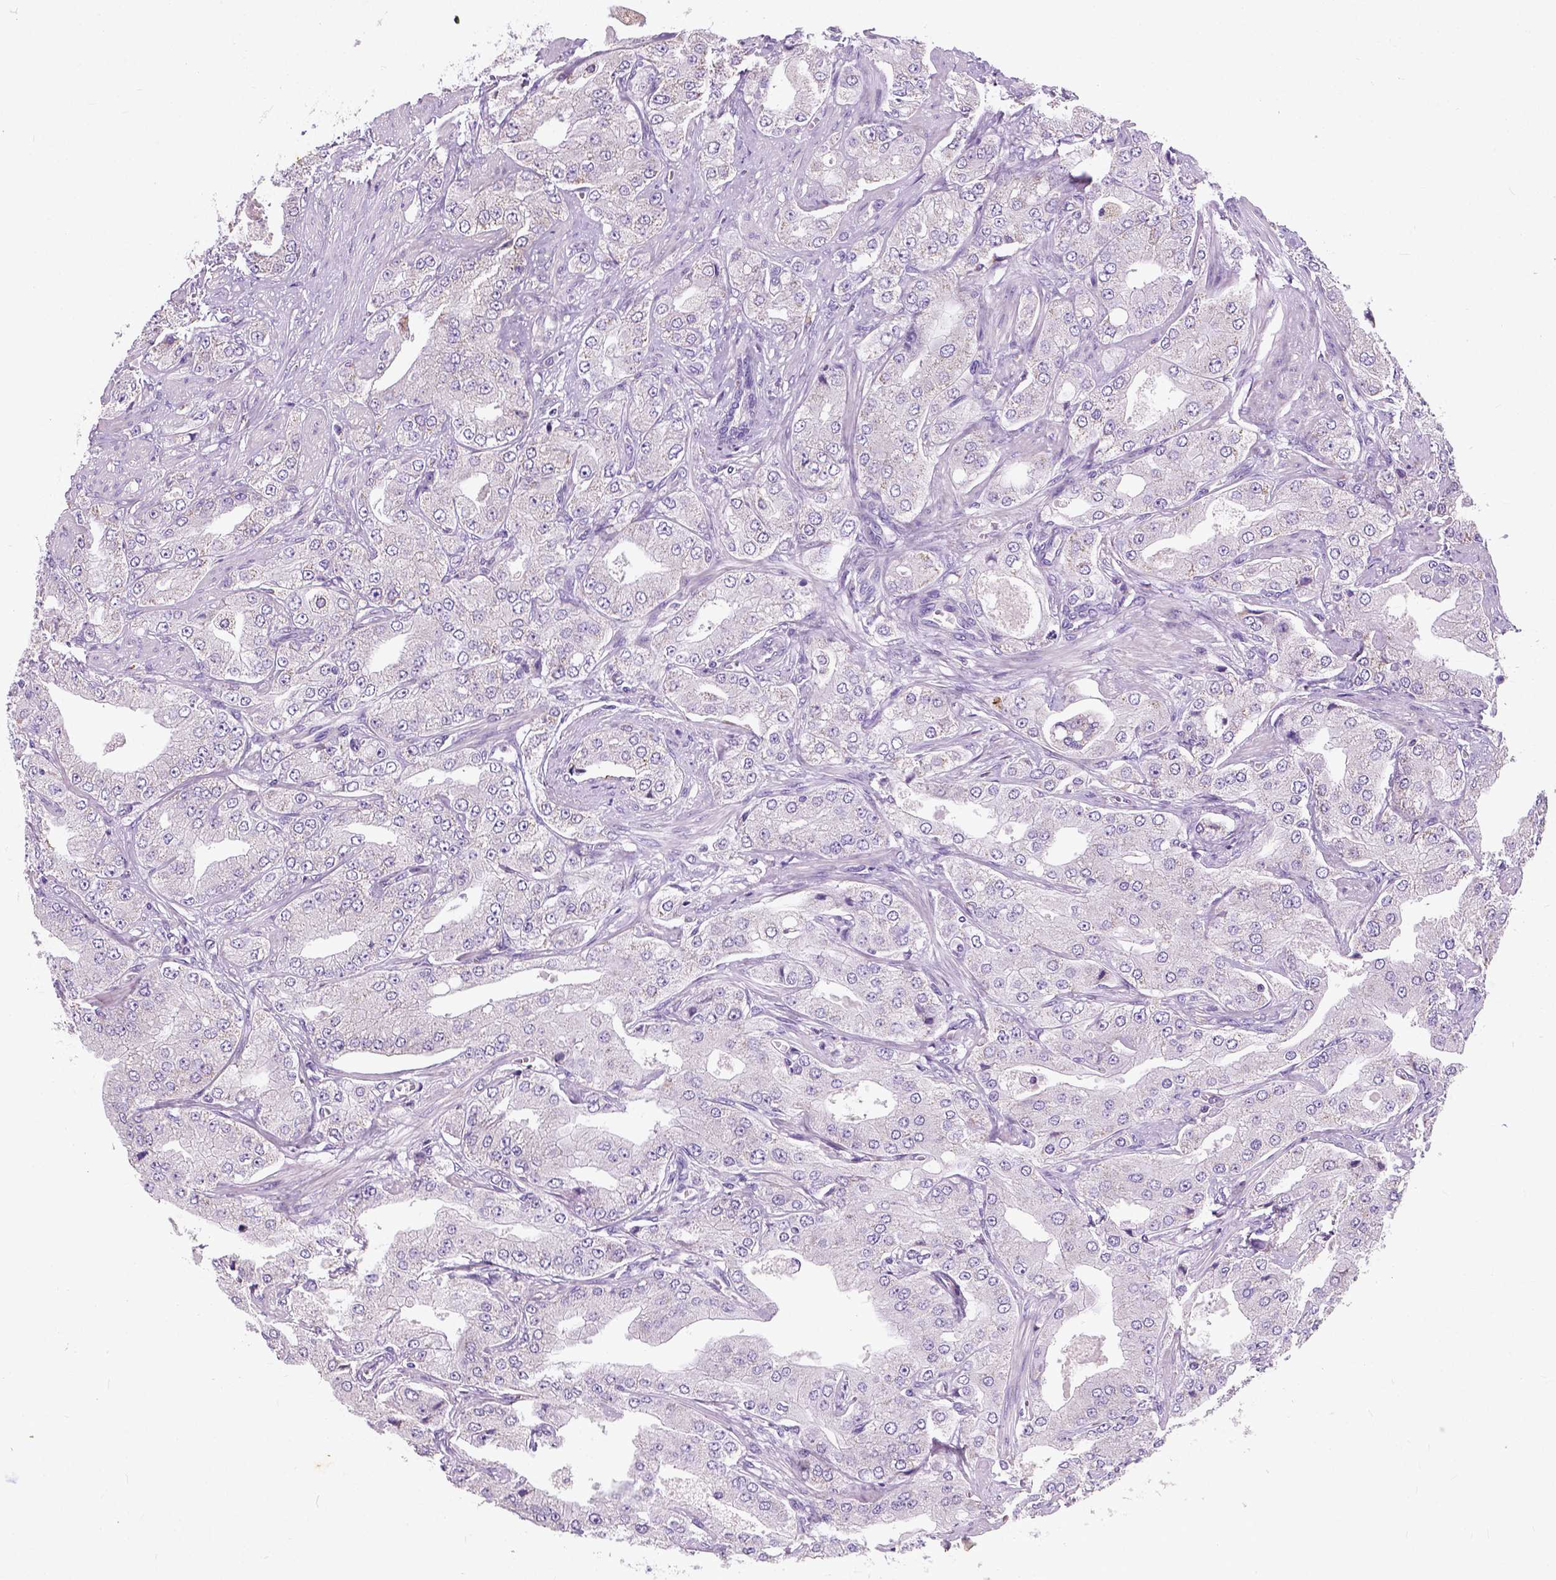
{"staining": {"intensity": "negative", "quantity": "none", "location": "none"}, "tissue": "prostate cancer", "cell_type": "Tumor cells", "image_type": "cancer", "snomed": [{"axis": "morphology", "description": "Adenocarcinoma, Low grade"}, {"axis": "topography", "description": "Prostate"}], "caption": "There is no significant staining in tumor cells of prostate cancer.", "gene": "CHODL", "patient": {"sex": "male", "age": 60}}